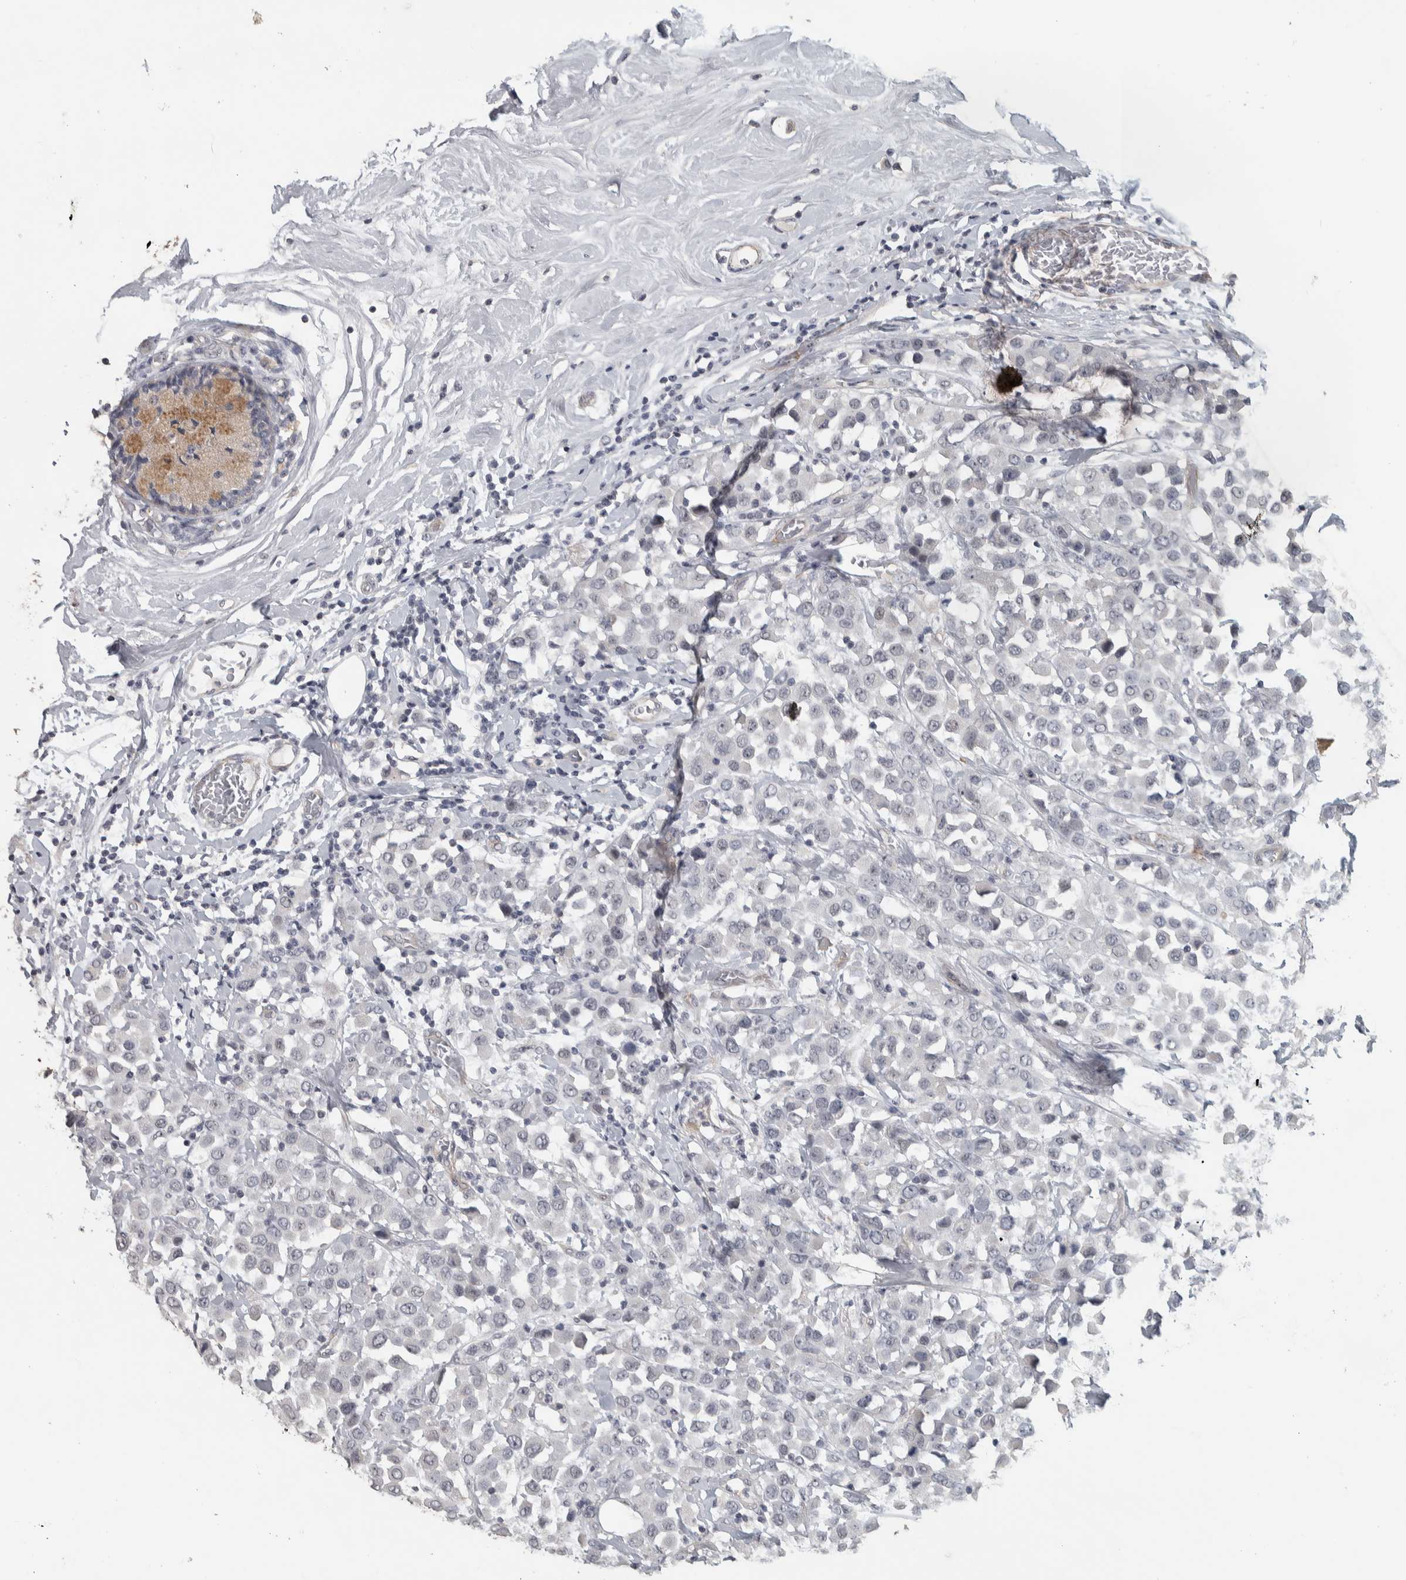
{"staining": {"intensity": "negative", "quantity": "none", "location": "none"}, "tissue": "breast cancer", "cell_type": "Tumor cells", "image_type": "cancer", "snomed": [{"axis": "morphology", "description": "Duct carcinoma"}, {"axis": "topography", "description": "Breast"}], "caption": "Immunohistochemical staining of breast invasive ductal carcinoma reveals no significant staining in tumor cells.", "gene": "DCAF10", "patient": {"sex": "female", "age": 61}}